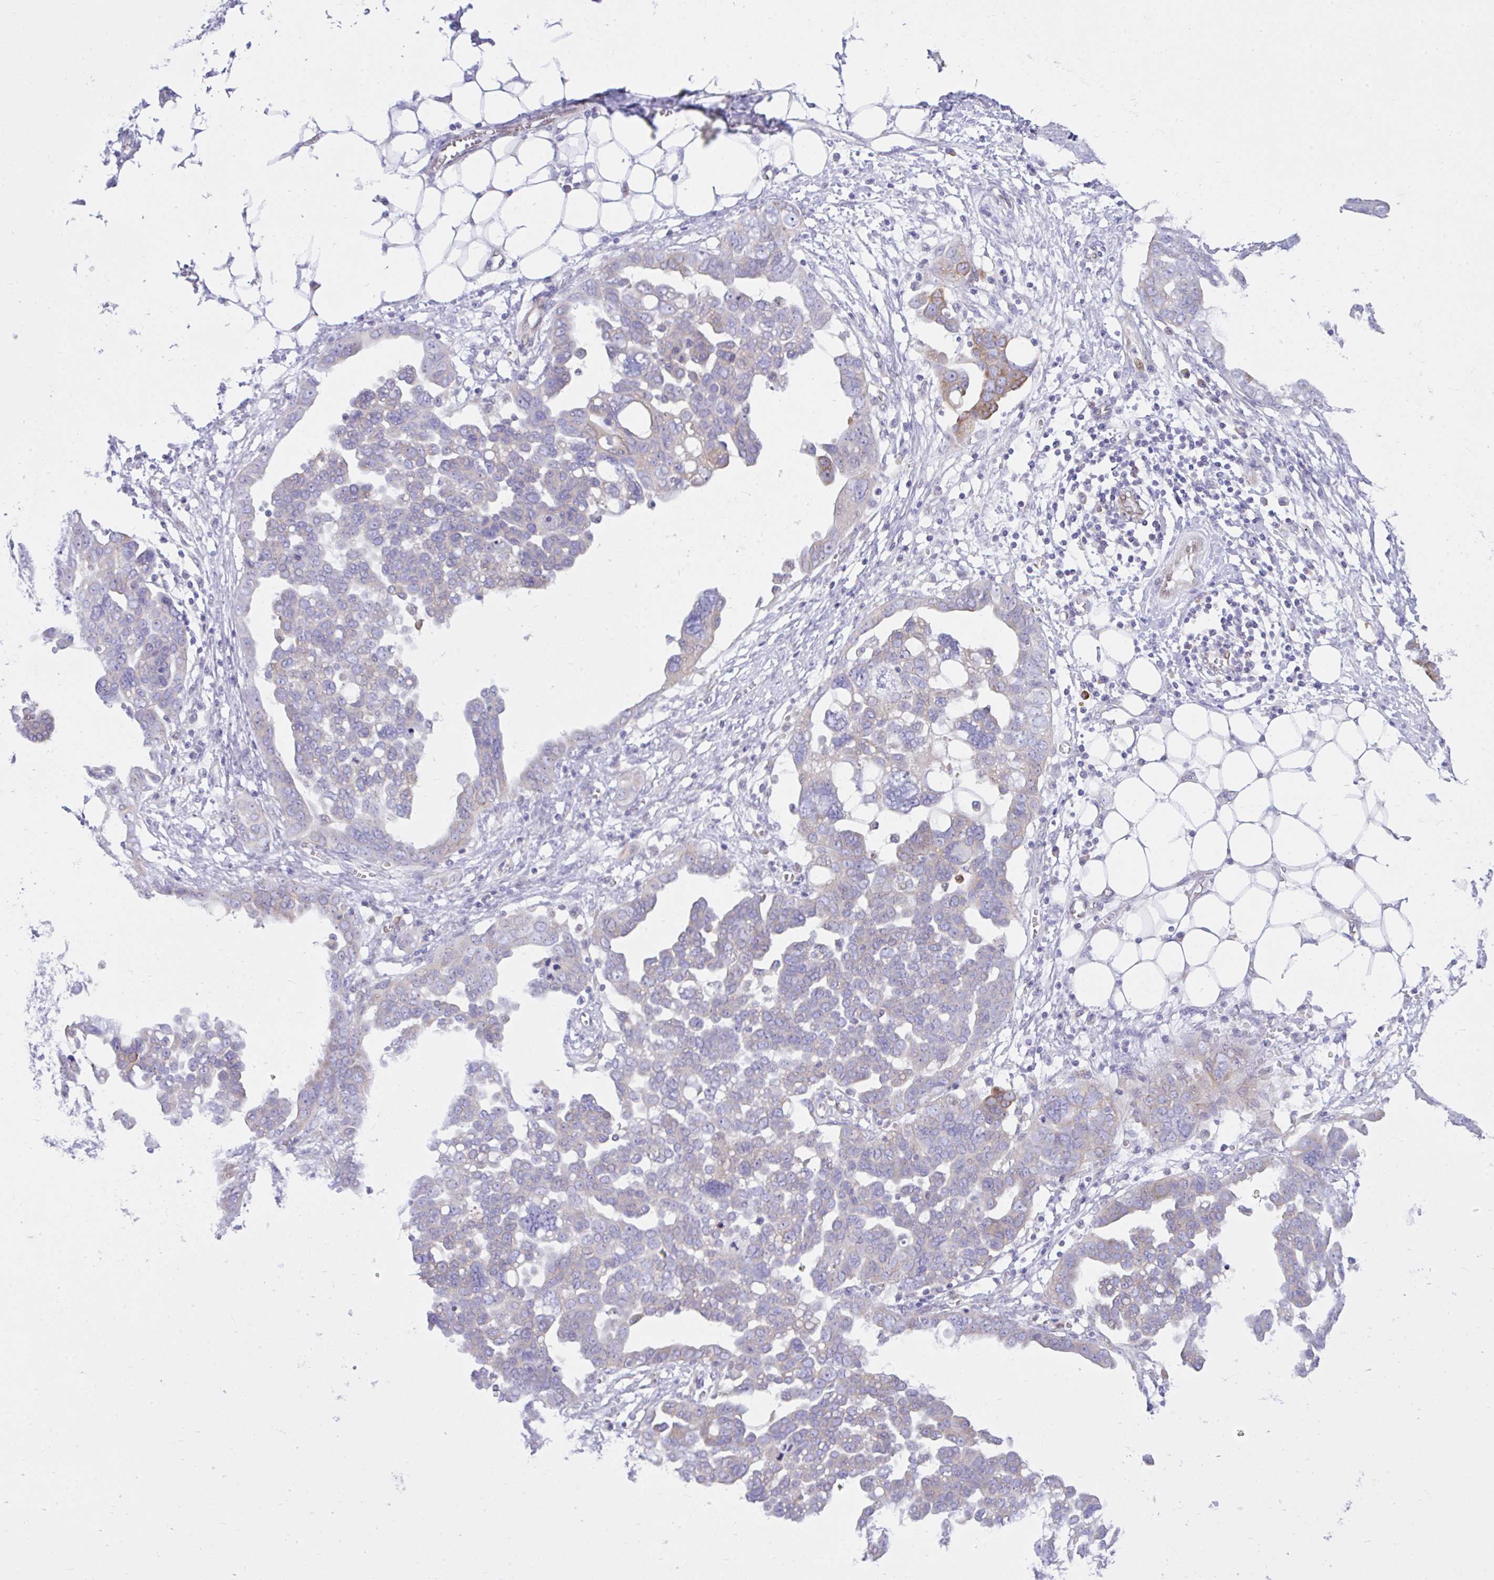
{"staining": {"intensity": "moderate", "quantity": "<25%", "location": "cytoplasmic/membranous"}, "tissue": "ovarian cancer", "cell_type": "Tumor cells", "image_type": "cancer", "snomed": [{"axis": "morphology", "description": "Cystadenocarcinoma, serous, NOS"}, {"axis": "topography", "description": "Ovary"}], "caption": "Protein staining demonstrates moderate cytoplasmic/membranous positivity in about <25% of tumor cells in ovarian serous cystadenocarcinoma.", "gene": "EEF1A2", "patient": {"sex": "female", "age": 59}}